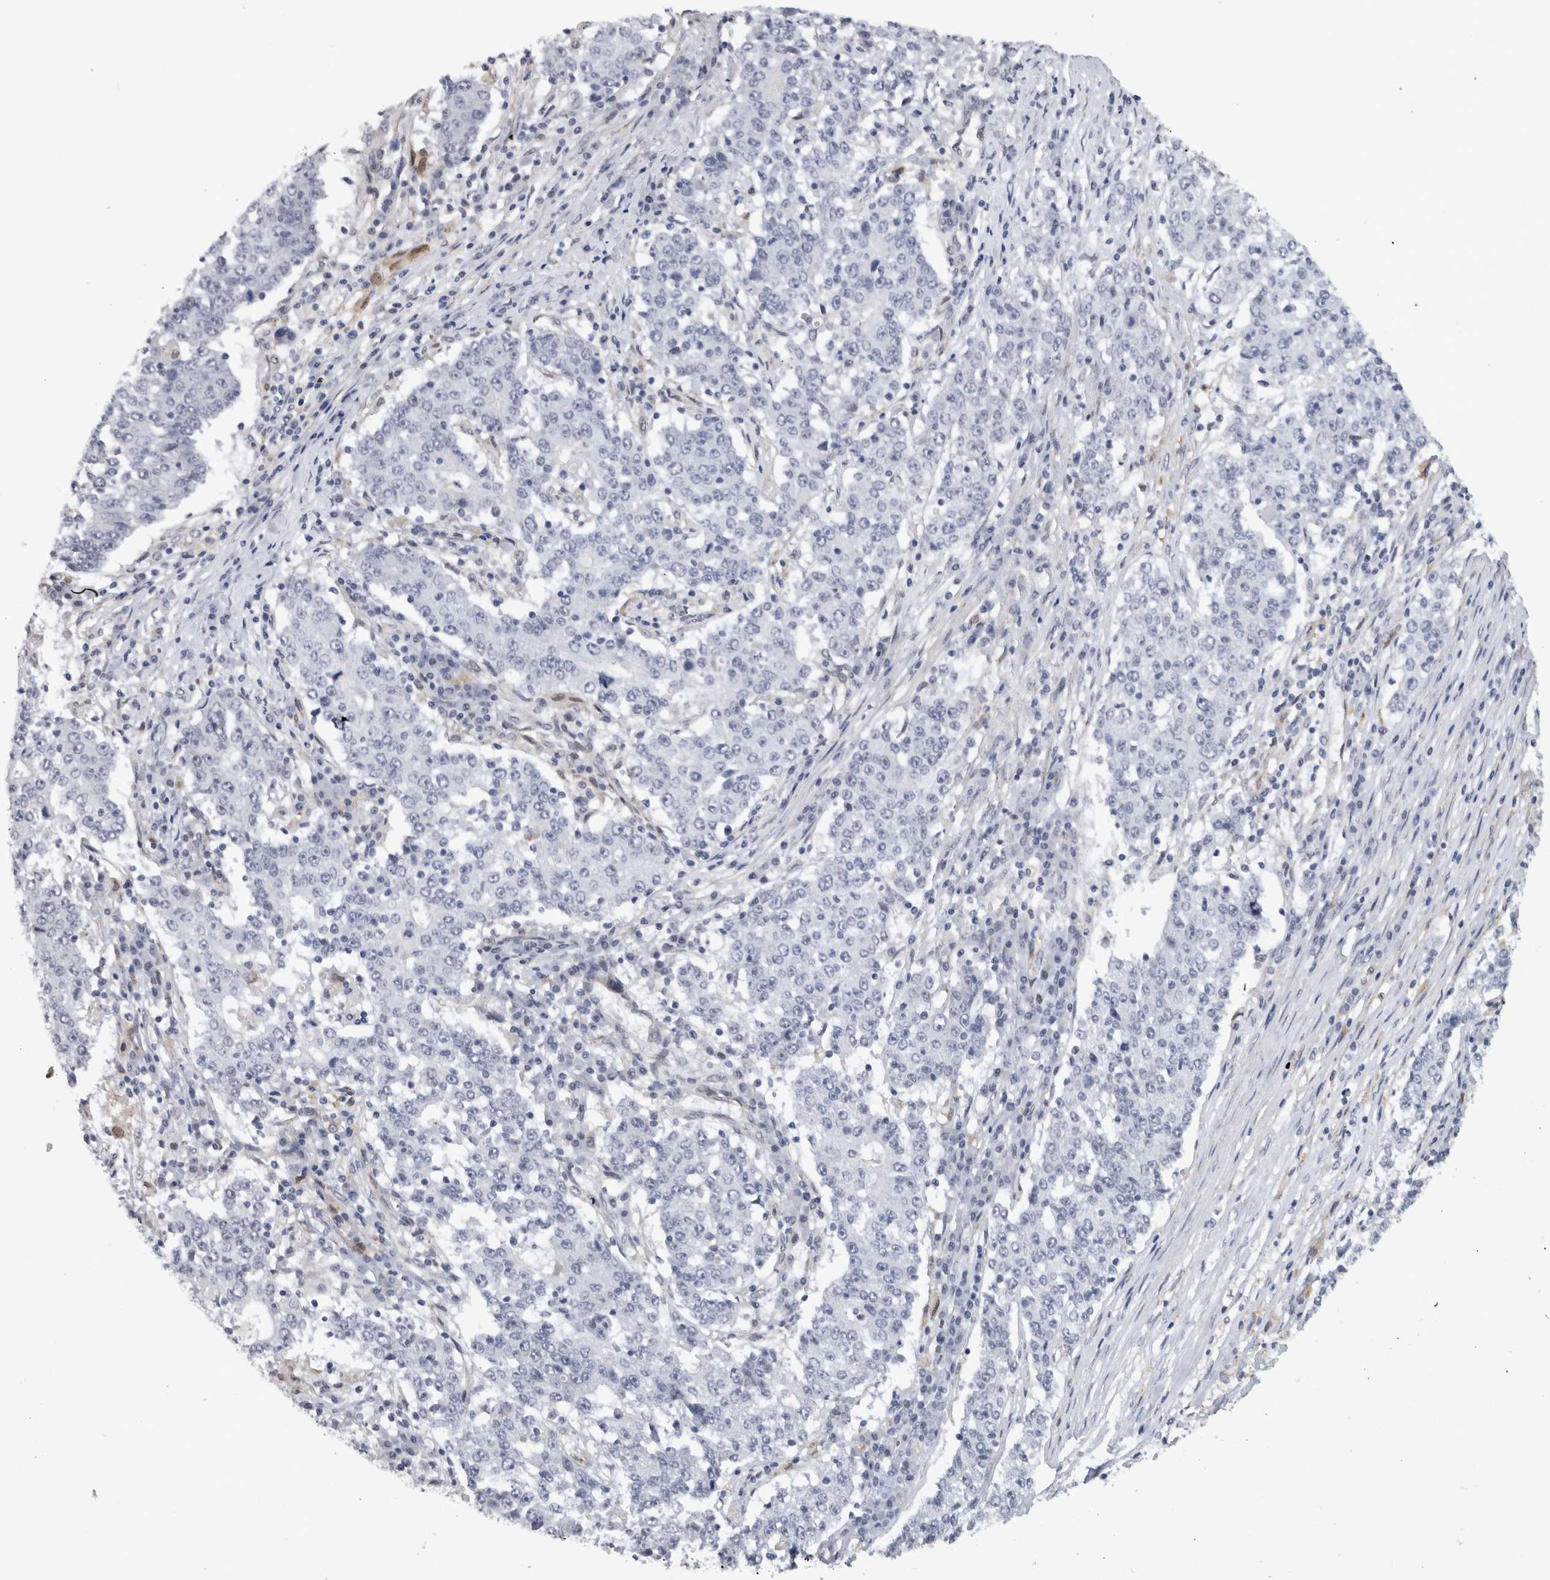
{"staining": {"intensity": "negative", "quantity": "none", "location": "none"}, "tissue": "stomach cancer", "cell_type": "Tumor cells", "image_type": "cancer", "snomed": [{"axis": "morphology", "description": "Adenocarcinoma, NOS"}, {"axis": "topography", "description": "Stomach"}], "caption": "IHC image of neoplastic tissue: human stomach adenocarcinoma stained with DAB (3,3'-diaminobenzidine) shows no significant protein staining in tumor cells.", "gene": "PRXL2A", "patient": {"sex": "male", "age": 59}}